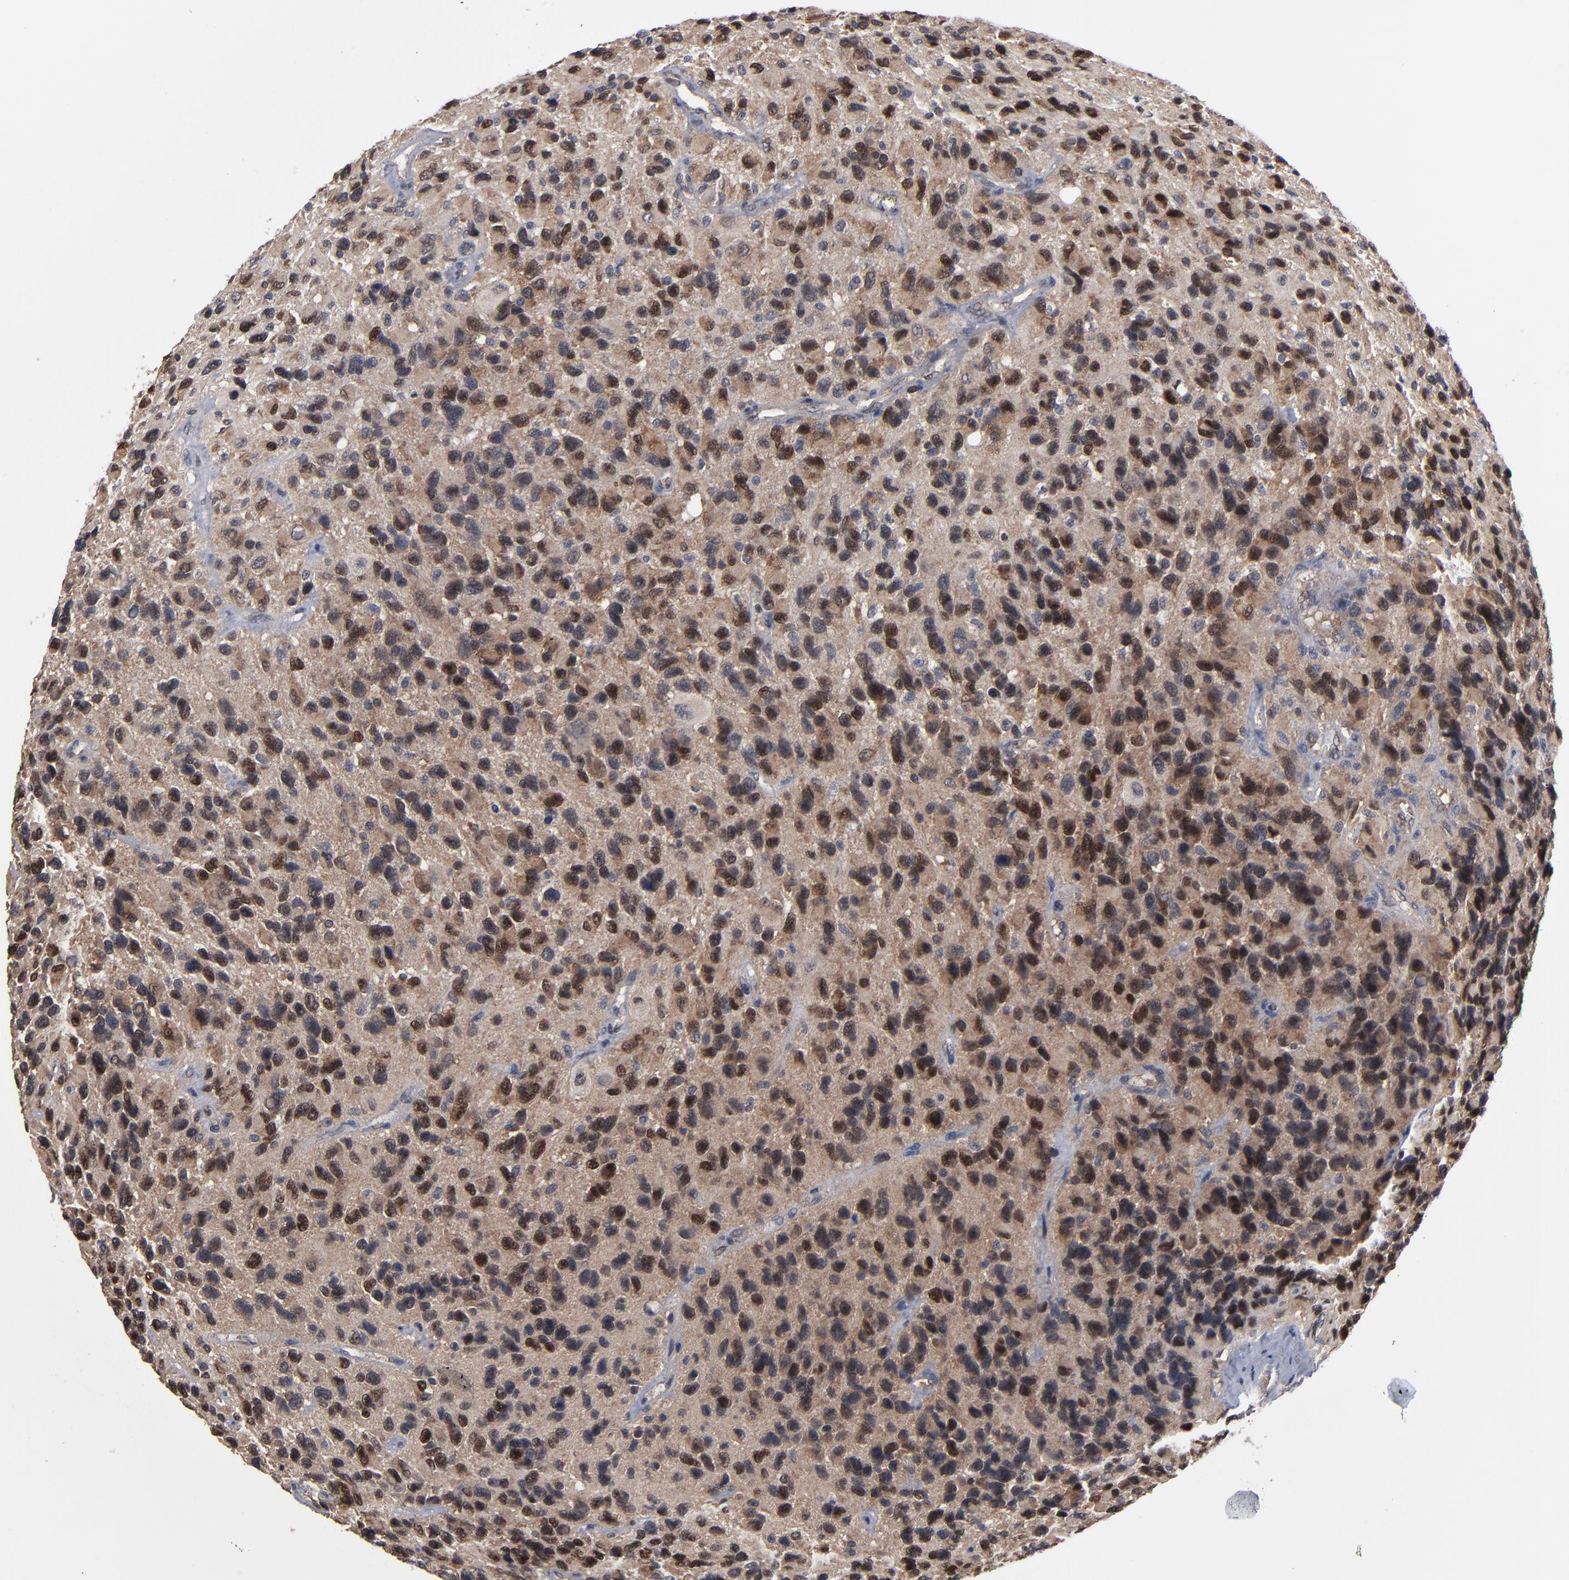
{"staining": {"intensity": "strong", "quantity": ">75%", "location": "cytoplasmic/membranous"}, "tissue": "glioma", "cell_type": "Tumor cells", "image_type": "cancer", "snomed": [{"axis": "morphology", "description": "Glioma, malignant, High grade"}, {"axis": "topography", "description": "Brain"}], "caption": "A micrograph of human malignant high-grade glioma stained for a protein exhibits strong cytoplasmic/membranous brown staining in tumor cells.", "gene": "ALG13", "patient": {"sex": "male", "age": 77}}